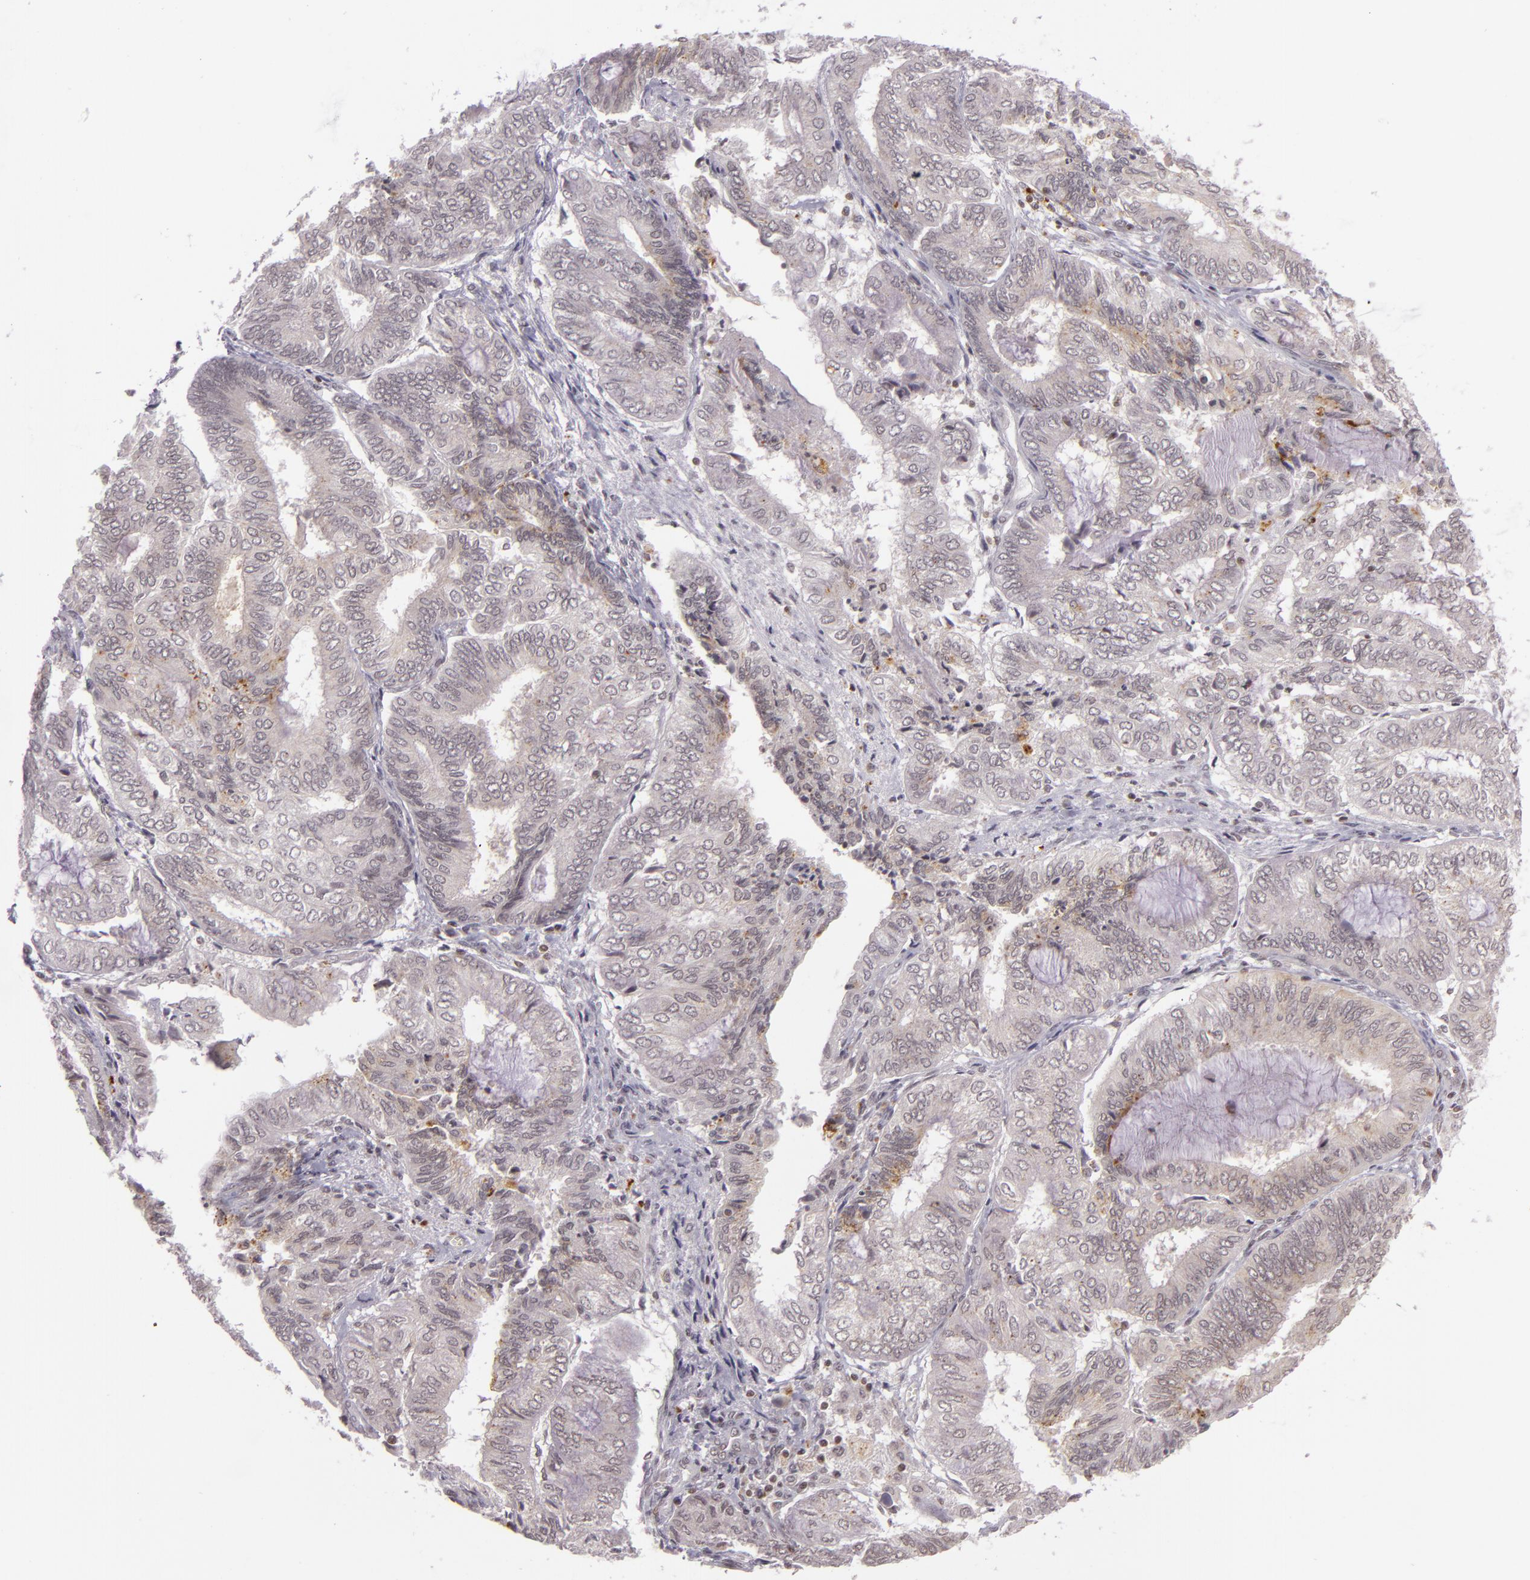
{"staining": {"intensity": "moderate", "quantity": "<25%", "location": "cytoplasmic/membranous"}, "tissue": "endometrial cancer", "cell_type": "Tumor cells", "image_type": "cancer", "snomed": [{"axis": "morphology", "description": "Adenocarcinoma, NOS"}, {"axis": "topography", "description": "Endometrium"}], "caption": "This image exhibits IHC staining of endometrial cancer (adenocarcinoma), with low moderate cytoplasmic/membranous expression in about <25% of tumor cells.", "gene": "ZFX", "patient": {"sex": "female", "age": 59}}